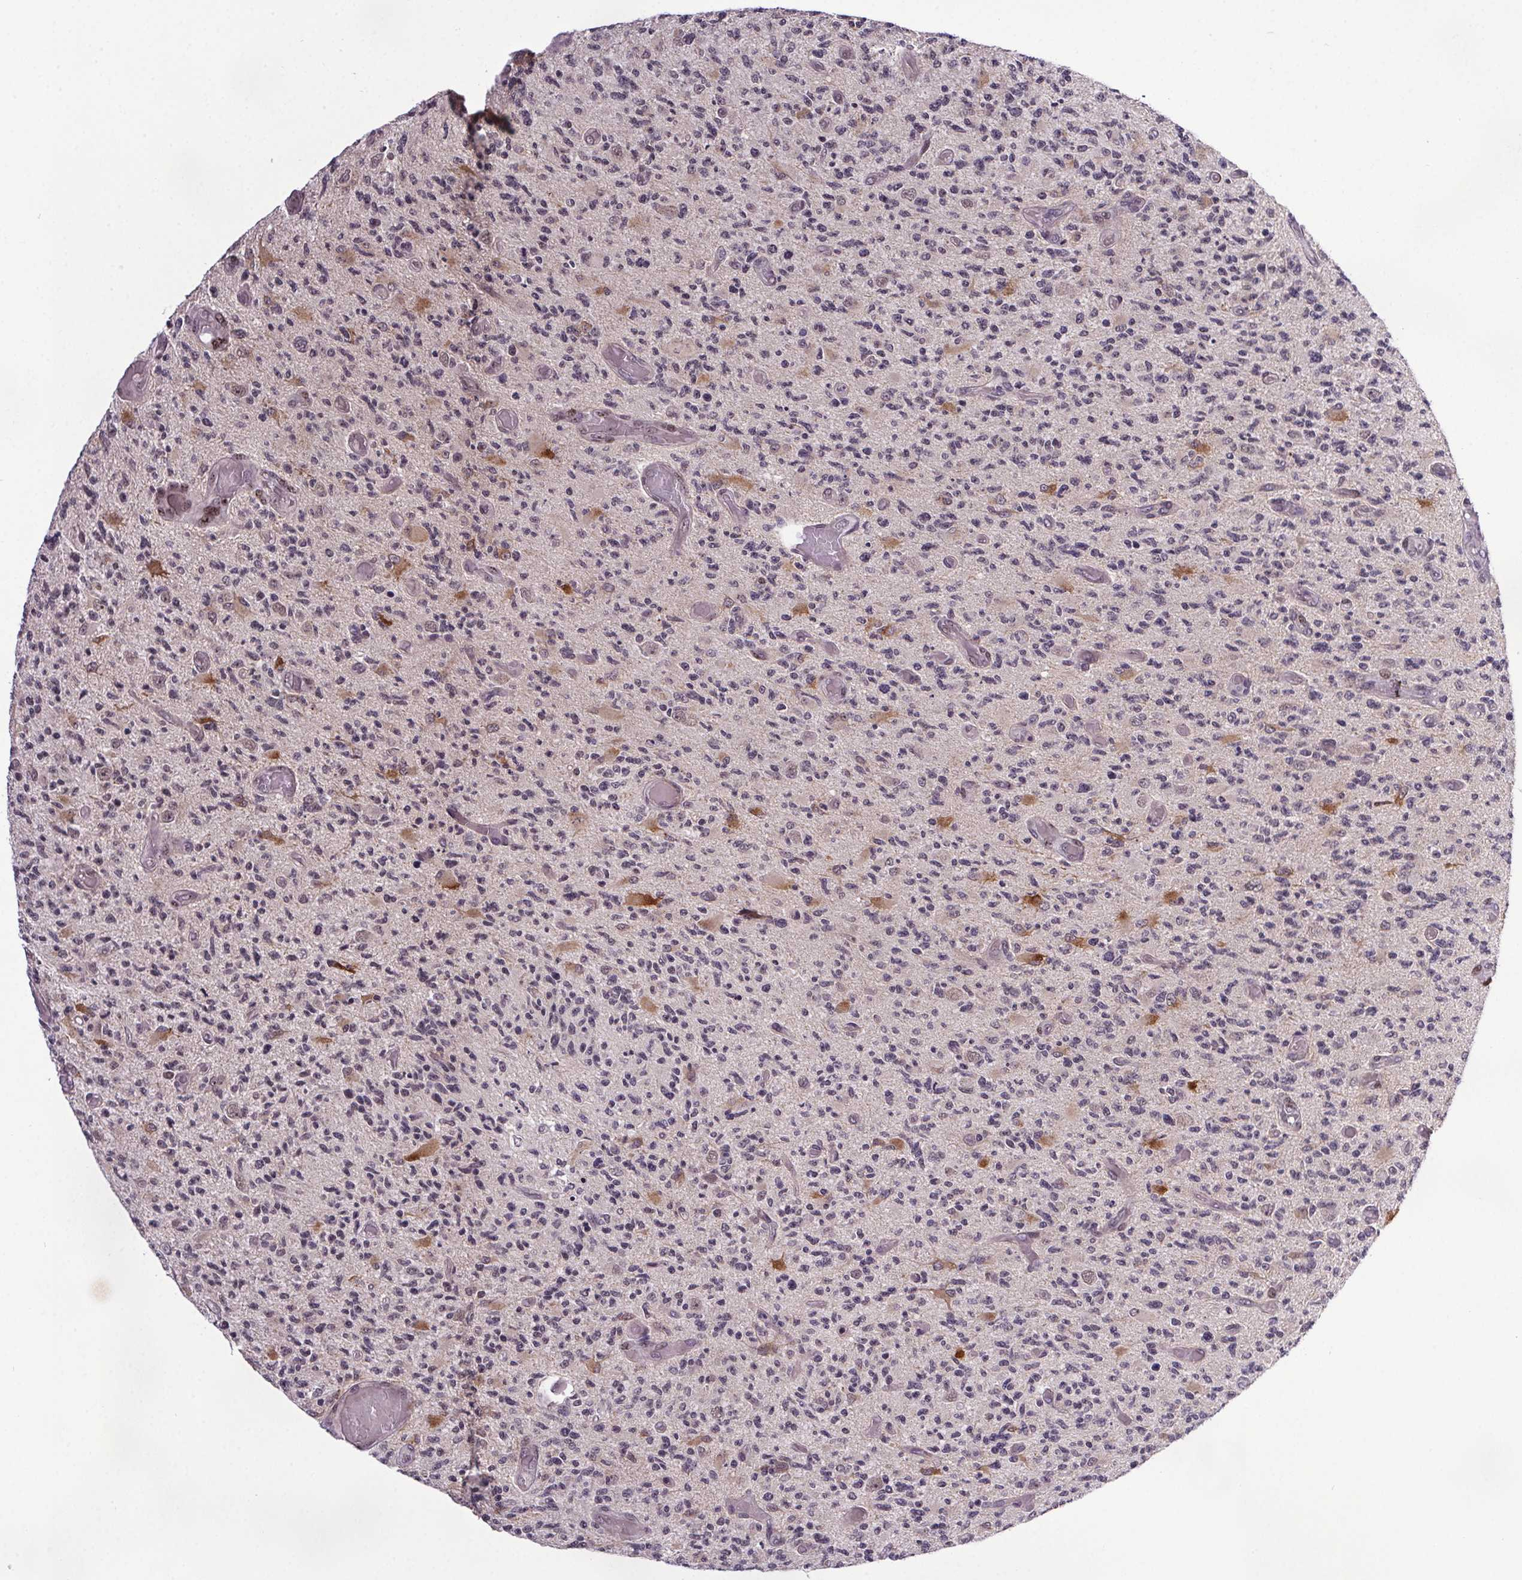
{"staining": {"intensity": "weak", "quantity": "<25%", "location": "nuclear"}, "tissue": "glioma", "cell_type": "Tumor cells", "image_type": "cancer", "snomed": [{"axis": "morphology", "description": "Glioma, malignant, High grade"}, {"axis": "topography", "description": "Brain"}], "caption": "Tumor cells show no significant protein positivity in high-grade glioma (malignant). The staining was performed using DAB to visualize the protein expression in brown, while the nuclei were stained in blue with hematoxylin (Magnification: 20x).", "gene": "ATMIN", "patient": {"sex": "female", "age": 63}}